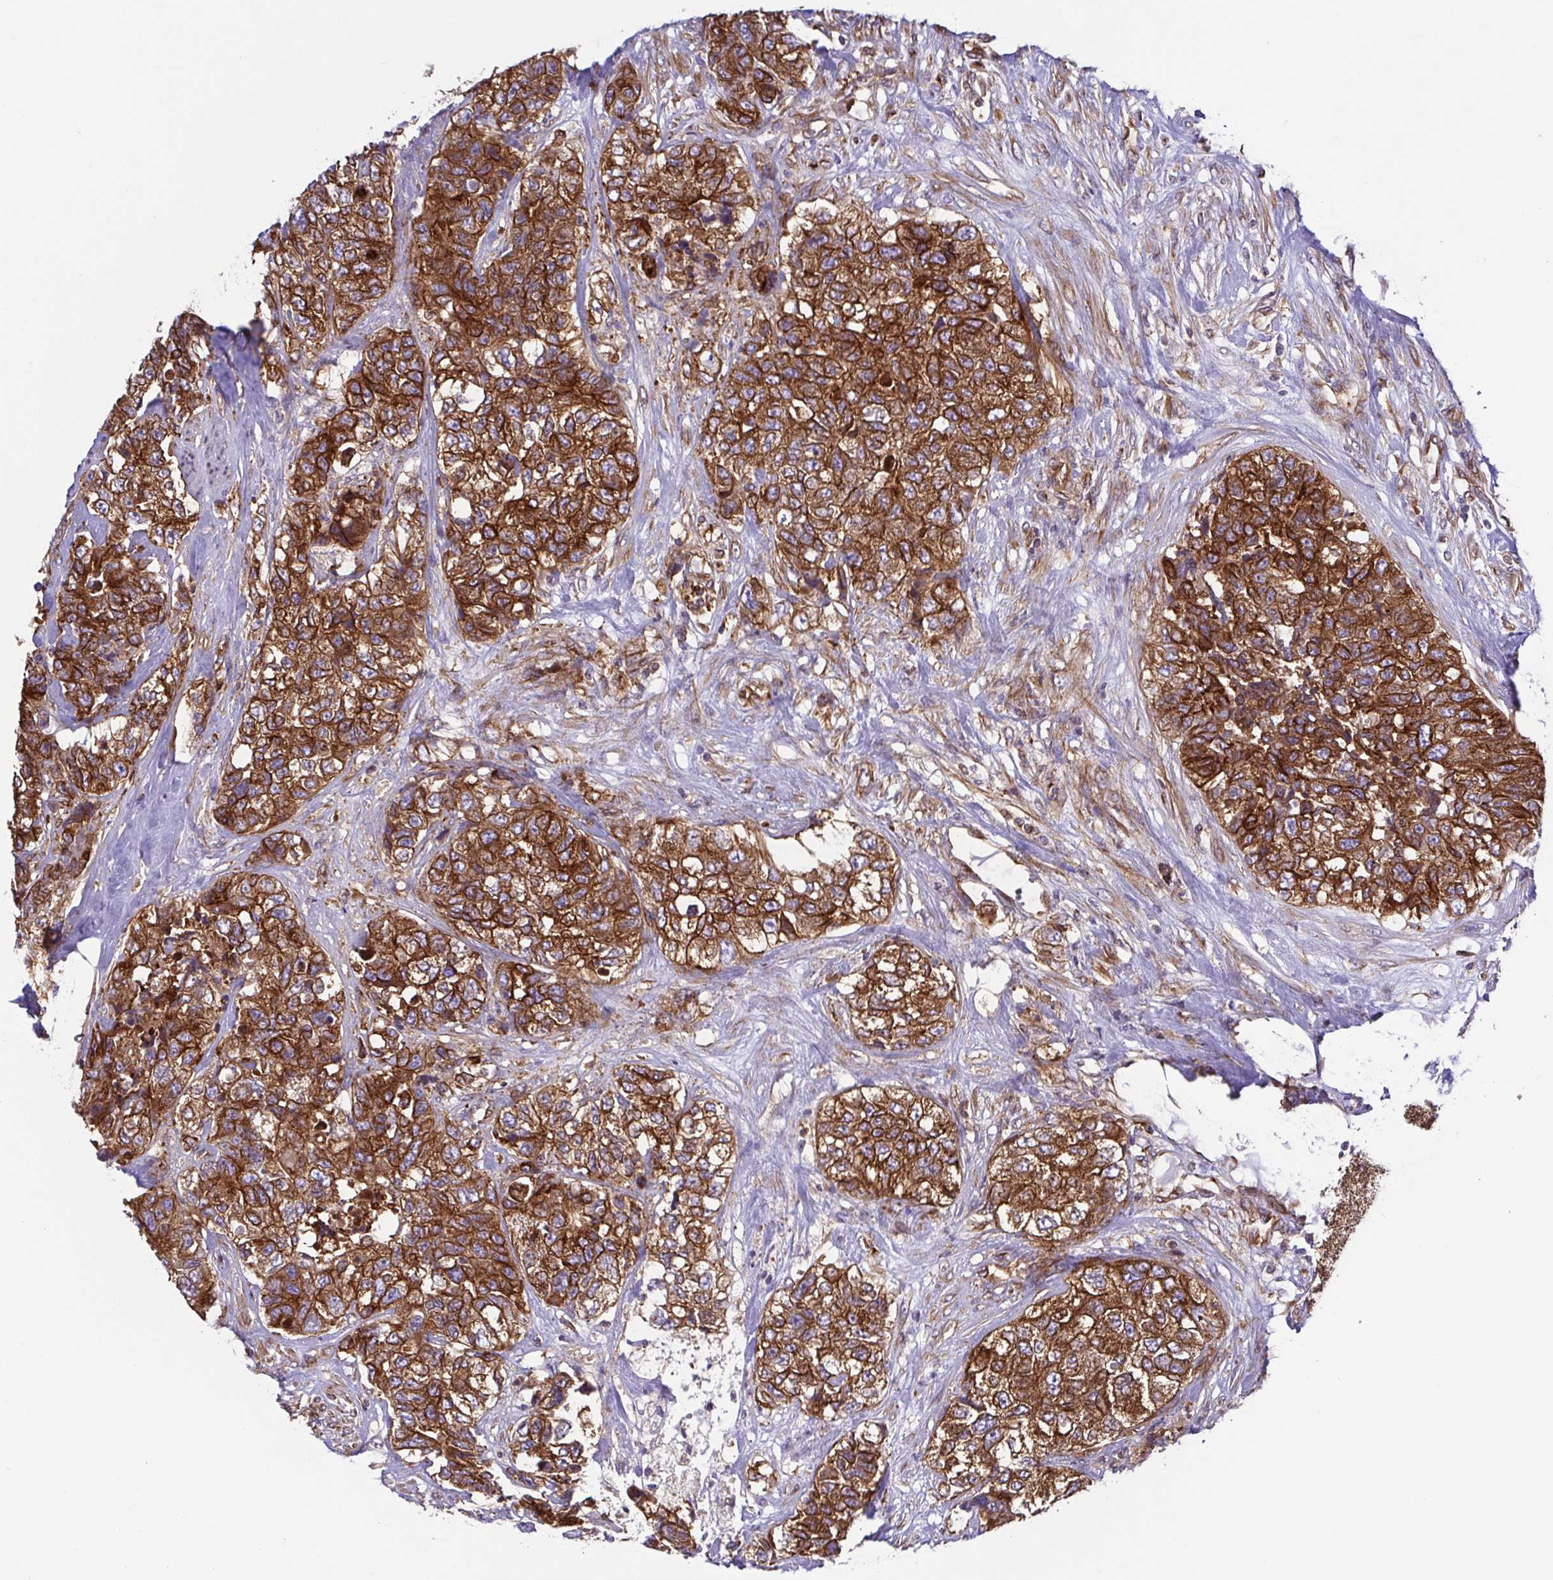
{"staining": {"intensity": "strong", "quantity": ">75%", "location": "cytoplasmic/membranous"}, "tissue": "urothelial cancer", "cell_type": "Tumor cells", "image_type": "cancer", "snomed": [{"axis": "morphology", "description": "Urothelial carcinoma, High grade"}, {"axis": "topography", "description": "Urinary bladder"}], "caption": "This is an image of immunohistochemistry staining of urothelial cancer, which shows strong staining in the cytoplasmic/membranous of tumor cells.", "gene": "KIF5B", "patient": {"sex": "female", "age": 78}}